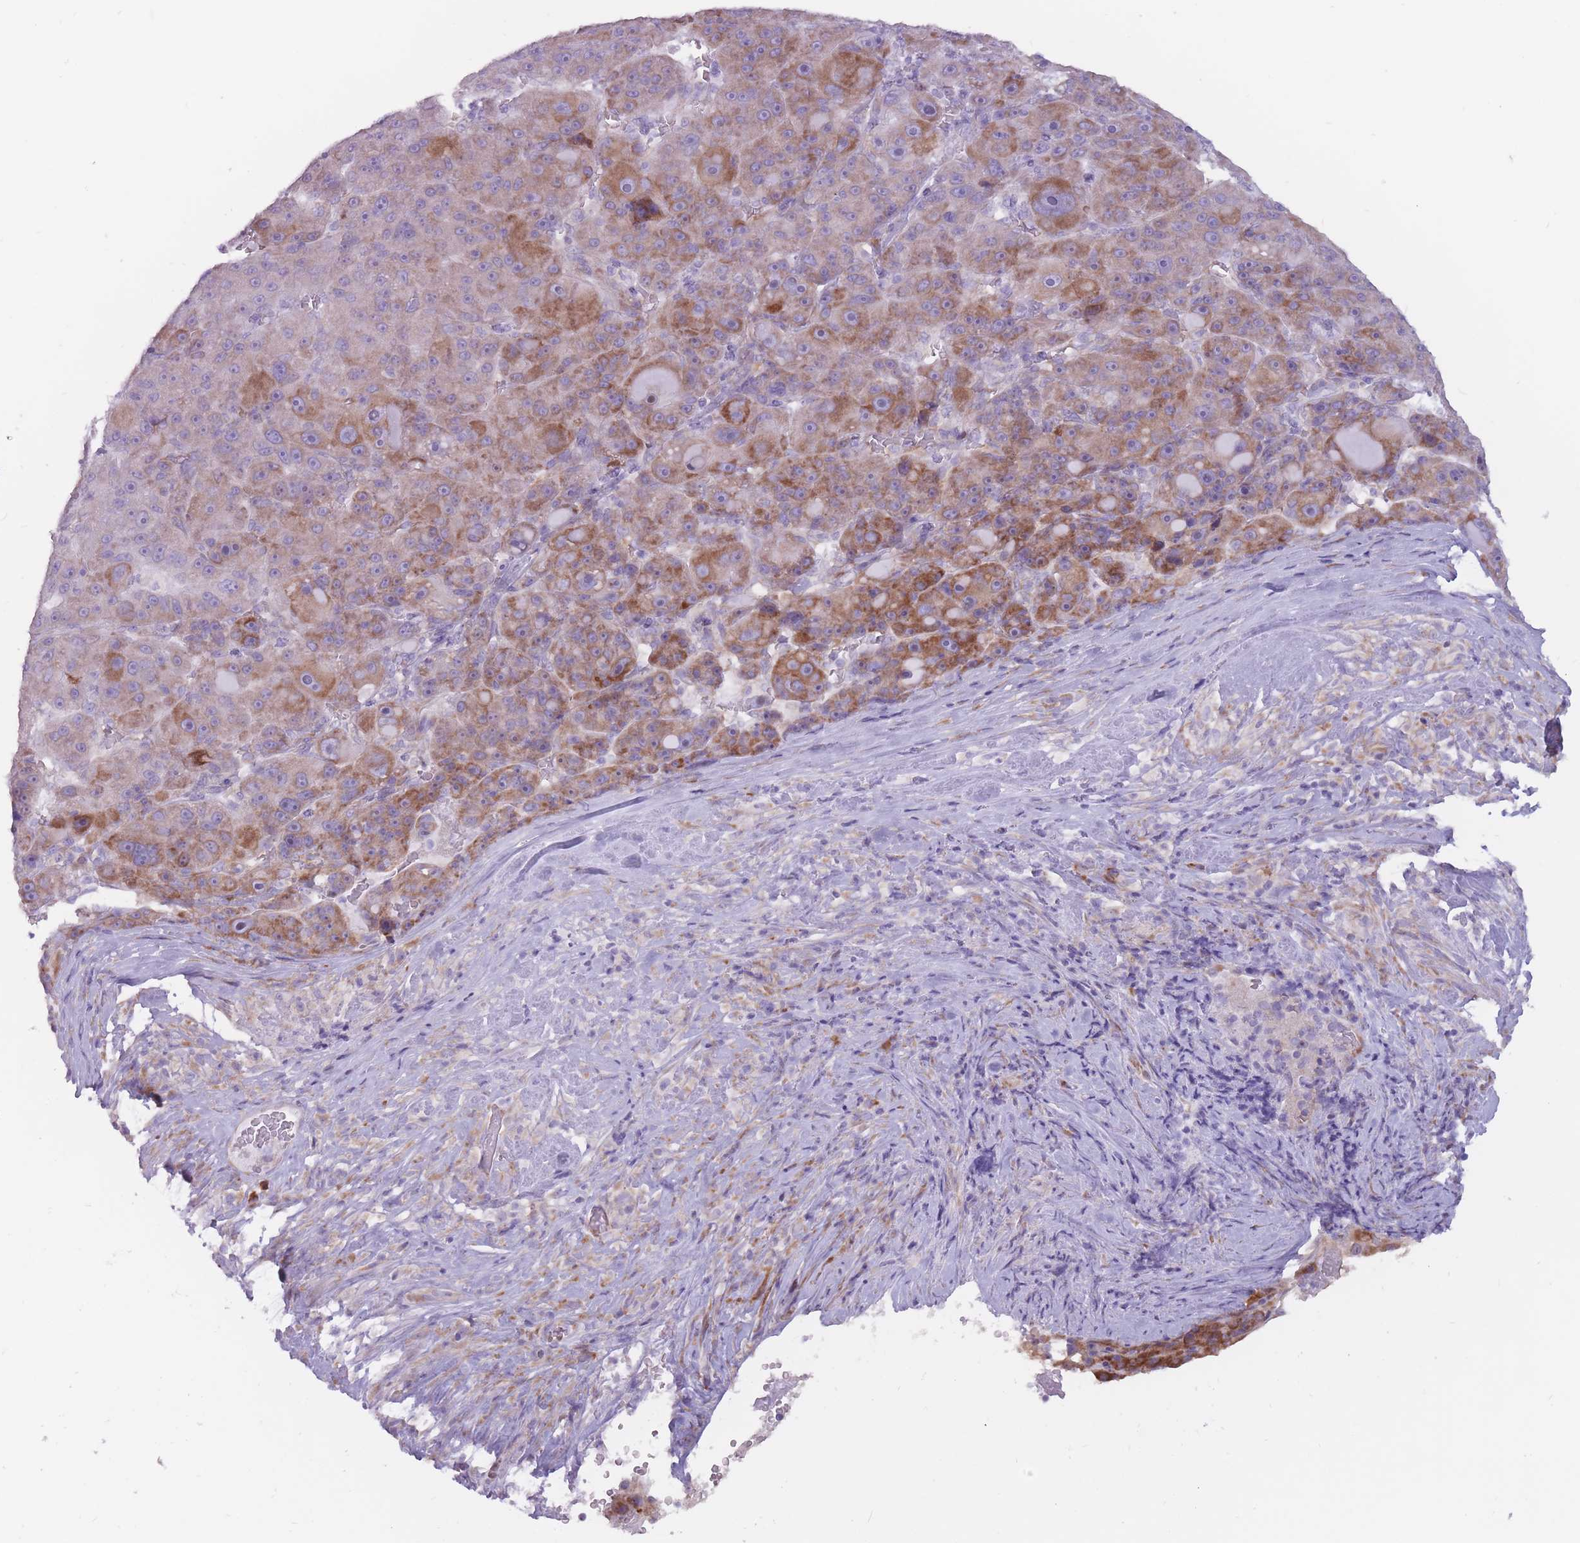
{"staining": {"intensity": "moderate", "quantity": "25%-75%", "location": "cytoplasmic/membranous"}, "tissue": "liver cancer", "cell_type": "Tumor cells", "image_type": "cancer", "snomed": [{"axis": "morphology", "description": "Carcinoma, Hepatocellular, NOS"}, {"axis": "topography", "description": "Liver"}], "caption": "This micrograph displays IHC staining of liver cancer, with medium moderate cytoplasmic/membranous staining in approximately 25%-75% of tumor cells.", "gene": "RPL18", "patient": {"sex": "male", "age": 76}}